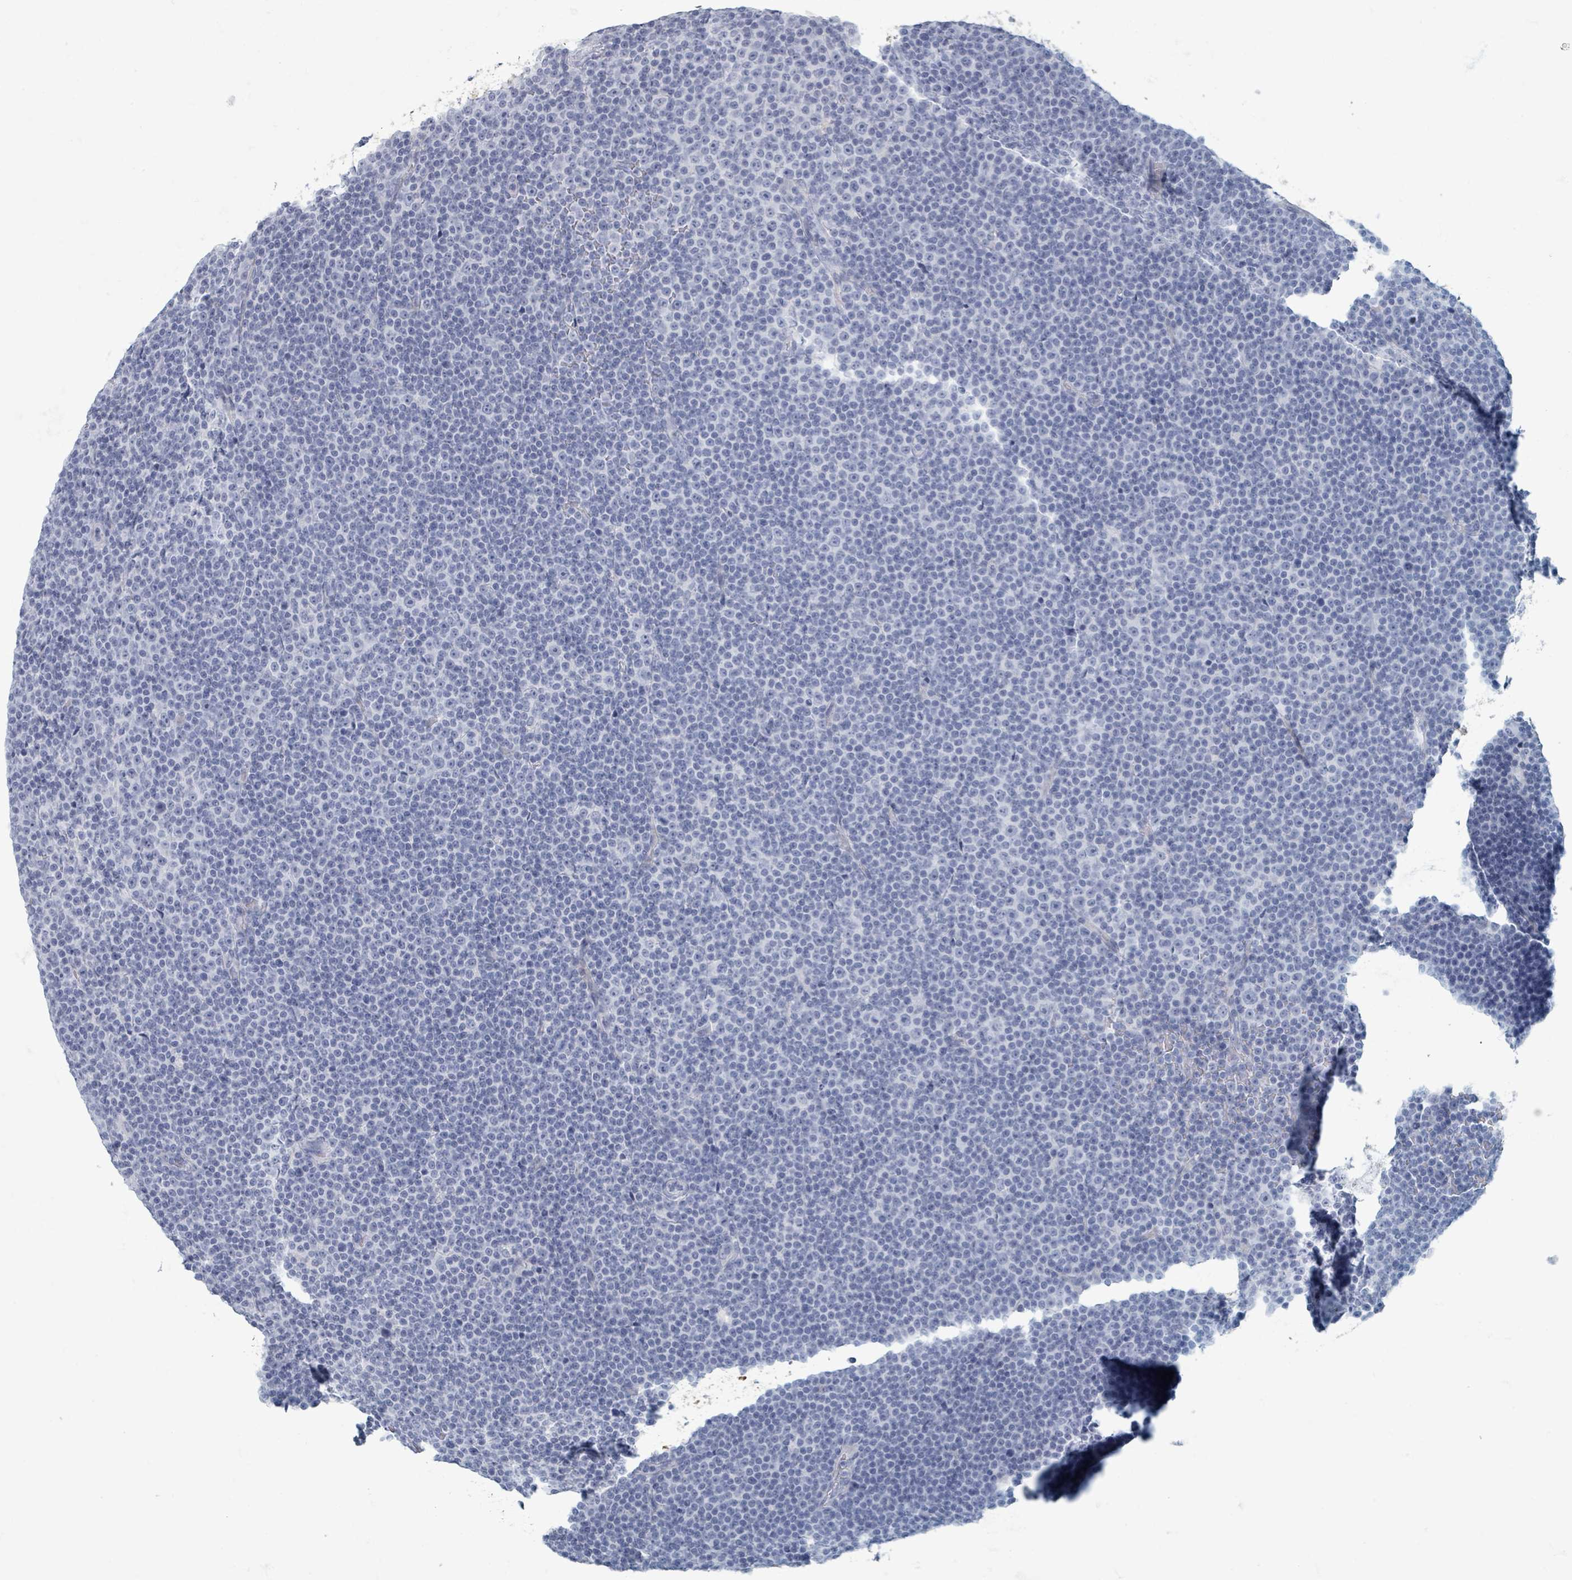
{"staining": {"intensity": "negative", "quantity": "none", "location": "none"}, "tissue": "lymphoma", "cell_type": "Tumor cells", "image_type": "cancer", "snomed": [{"axis": "morphology", "description": "Malignant lymphoma, non-Hodgkin's type, Low grade"}, {"axis": "topography", "description": "Lymph node"}], "caption": "Tumor cells are negative for brown protein staining in lymphoma.", "gene": "TAS2R1", "patient": {"sex": "female", "age": 67}}